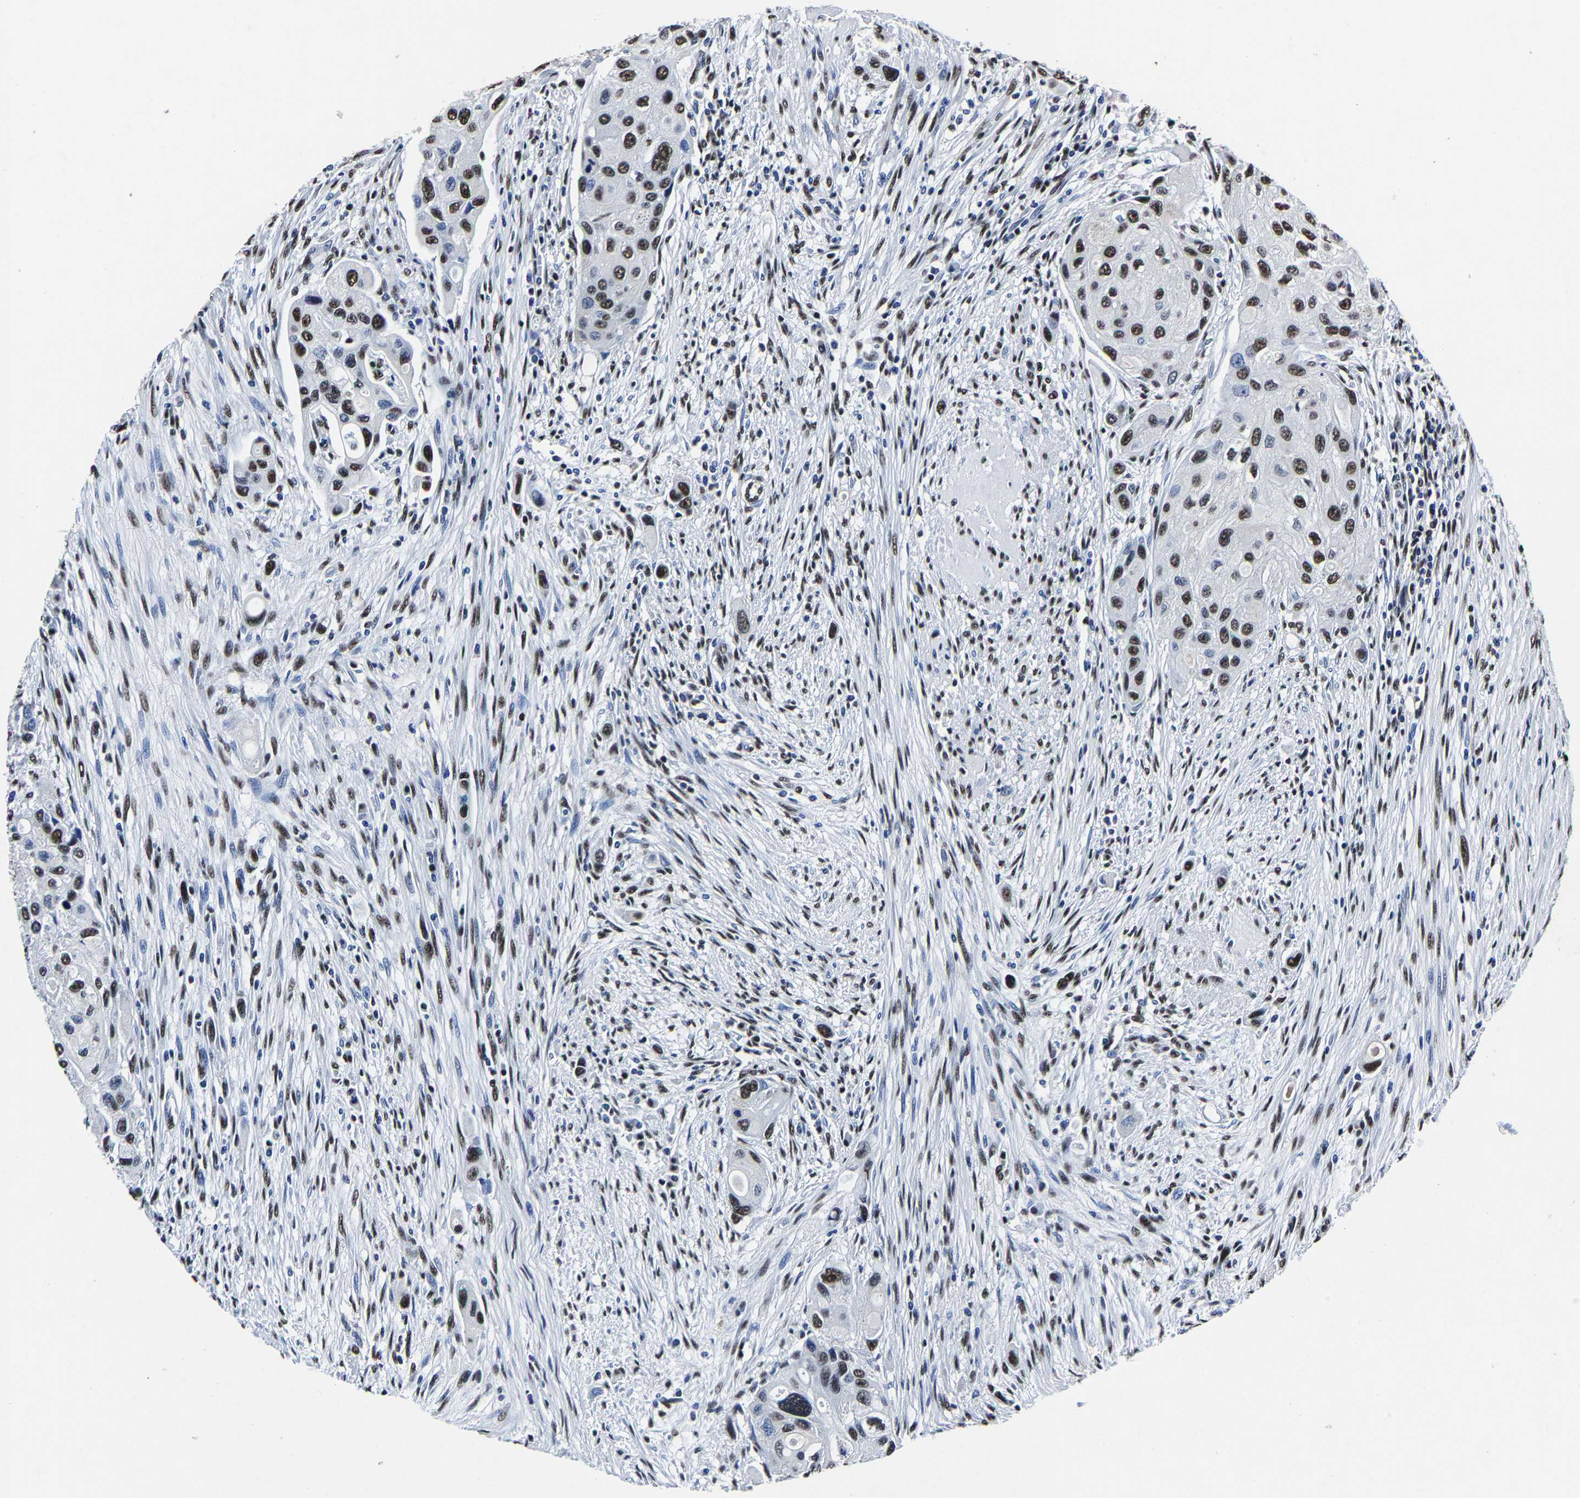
{"staining": {"intensity": "moderate", "quantity": ">75%", "location": "nuclear"}, "tissue": "urothelial cancer", "cell_type": "Tumor cells", "image_type": "cancer", "snomed": [{"axis": "morphology", "description": "Urothelial carcinoma, High grade"}, {"axis": "topography", "description": "Urinary bladder"}], "caption": "Protein expression analysis of human urothelial carcinoma (high-grade) reveals moderate nuclear positivity in approximately >75% of tumor cells. The protein is stained brown, and the nuclei are stained in blue (DAB (3,3'-diaminobenzidine) IHC with brightfield microscopy, high magnification).", "gene": "RBM45", "patient": {"sex": "female", "age": 56}}